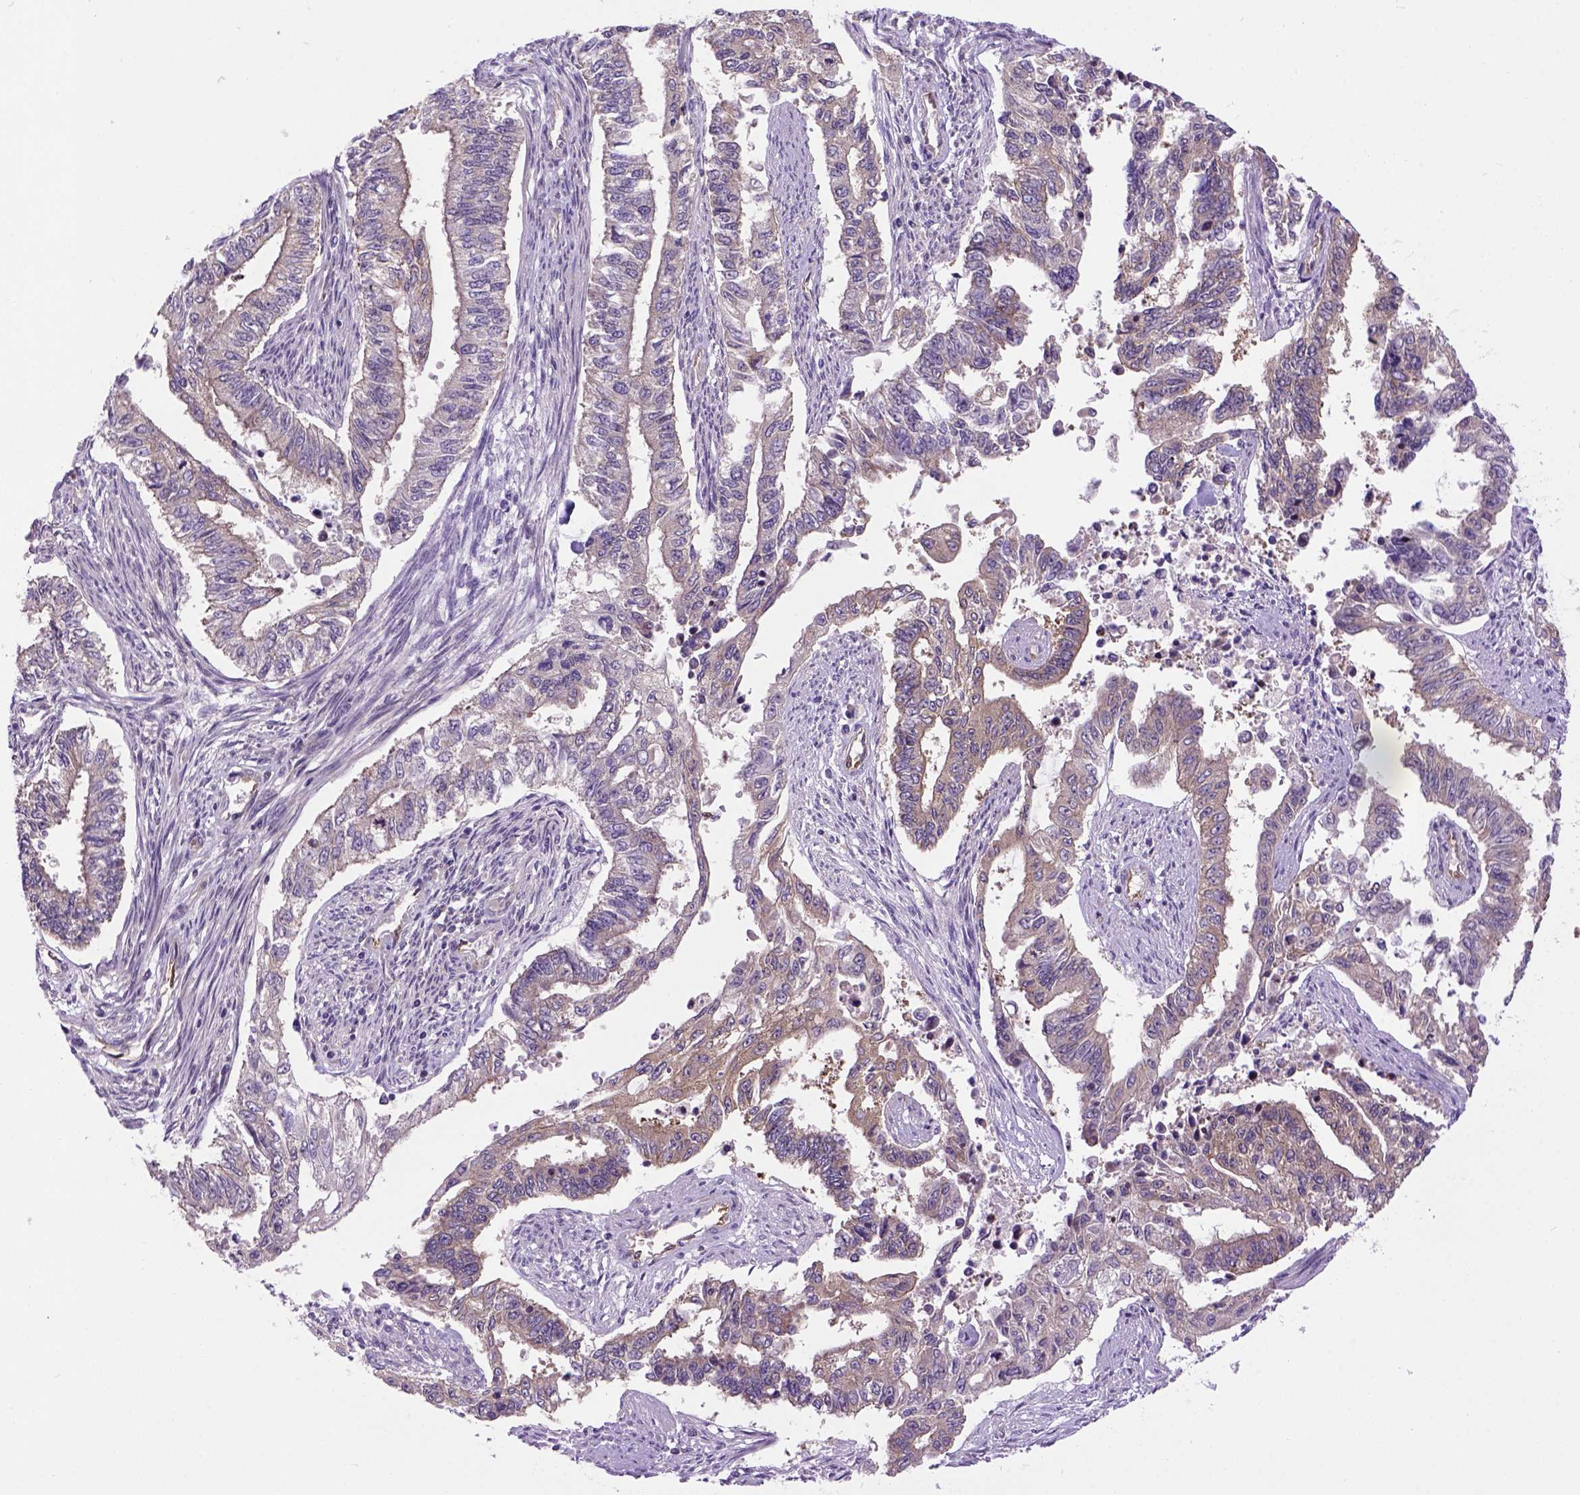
{"staining": {"intensity": "weak", "quantity": "25%-75%", "location": "cytoplasmic/membranous"}, "tissue": "endometrial cancer", "cell_type": "Tumor cells", "image_type": "cancer", "snomed": [{"axis": "morphology", "description": "Adenocarcinoma, NOS"}, {"axis": "topography", "description": "Uterus"}], "caption": "A high-resolution photomicrograph shows immunohistochemistry (IHC) staining of endometrial cancer, which demonstrates weak cytoplasmic/membranous positivity in about 25%-75% of tumor cells.", "gene": "CASKIN2", "patient": {"sex": "female", "age": 59}}